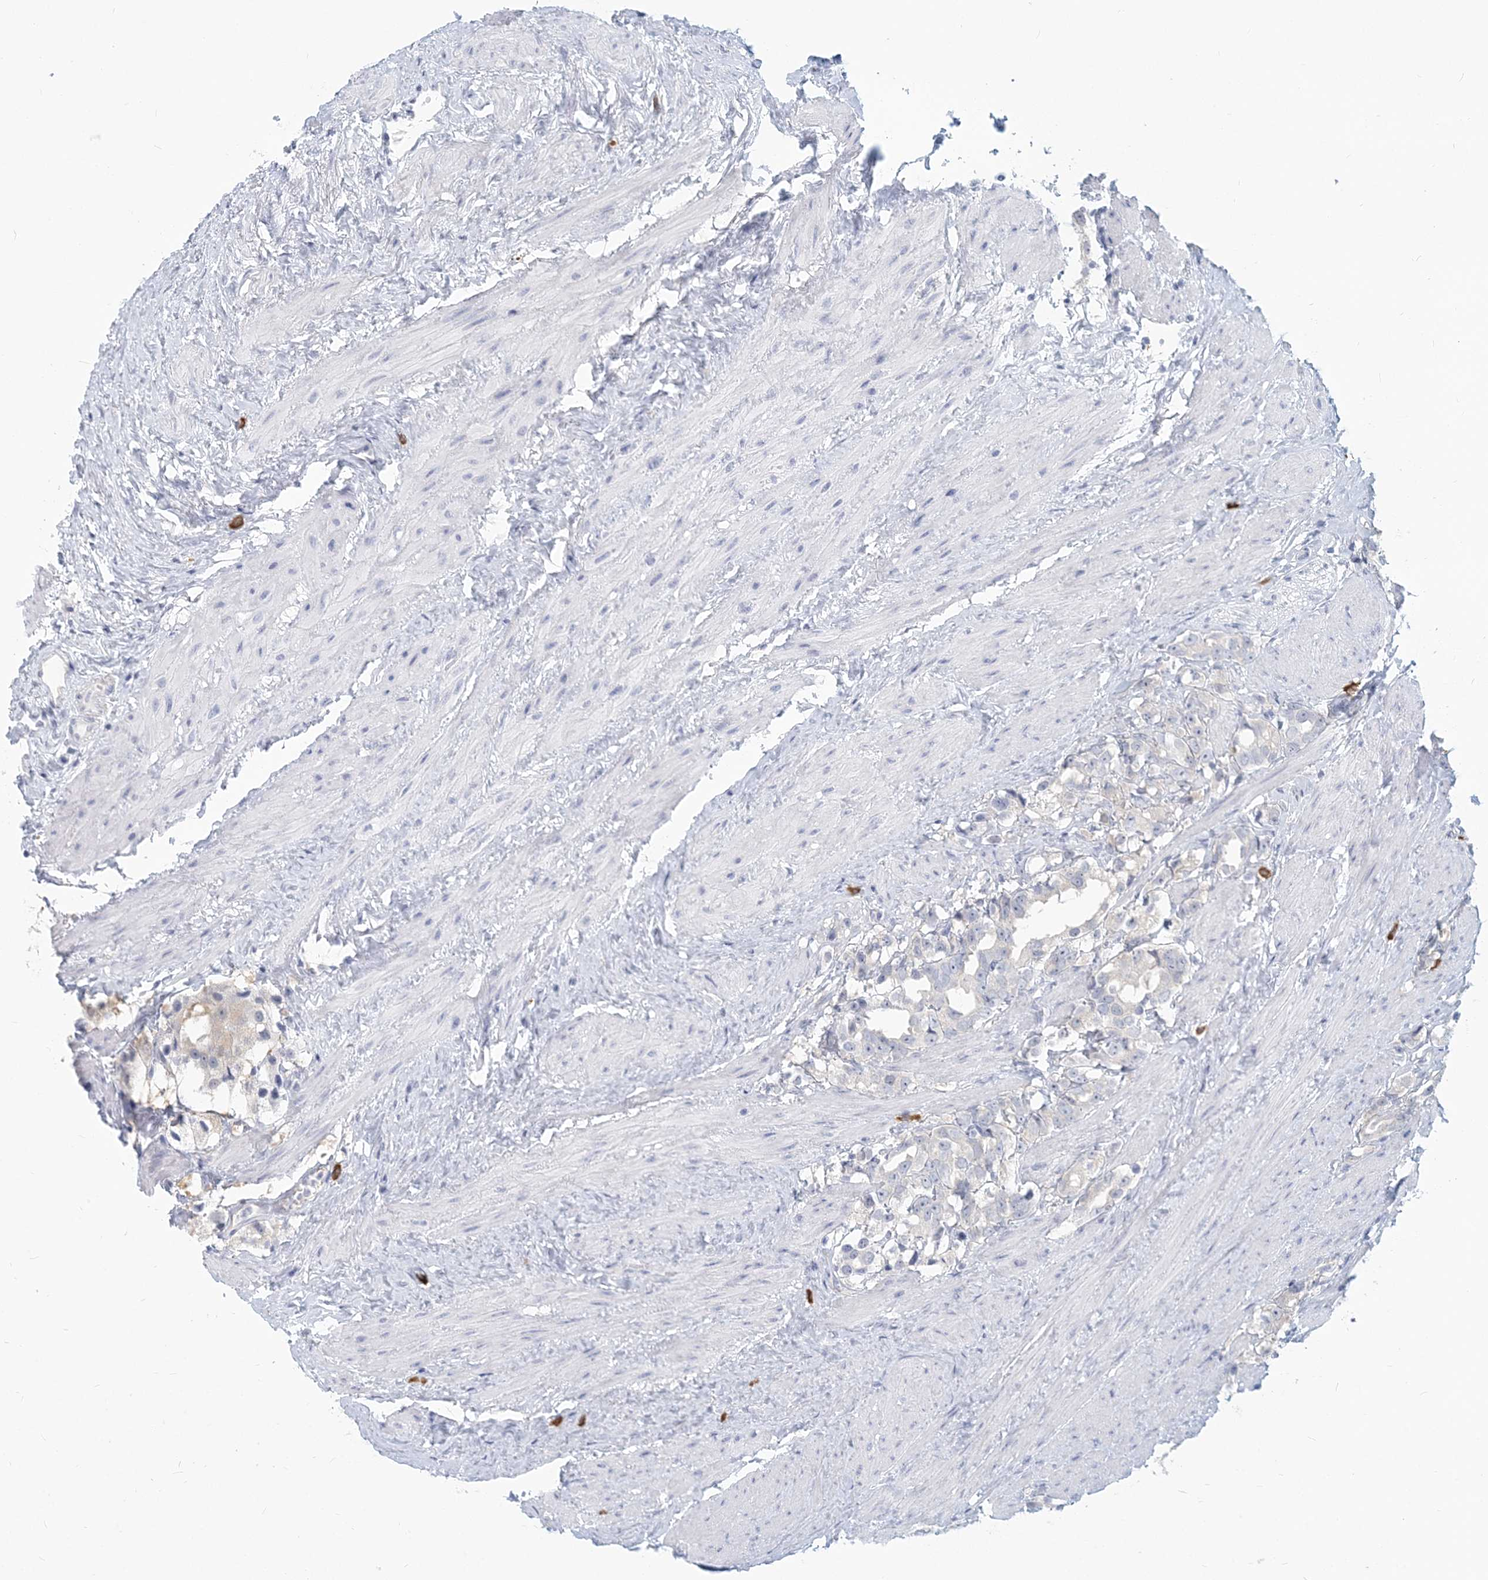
{"staining": {"intensity": "negative", "quantity": "none", "location": "none"}, "tissue": "prostate cancer", "cell_type": "Tumor cells", "image_type": "cancer", "snomed": [{"axis": "morphology", "description": "Adenocarcinoma, NOS"}, {"axis": "topography", "description": "Prostate"}], "caption": "High power microscopy photomicrograph of an IHC image of prostate cancer, revealing no significant positivity in tumor cells.", "gene": "GMPPA", "patient": {"sex": "male", "age": 79}}